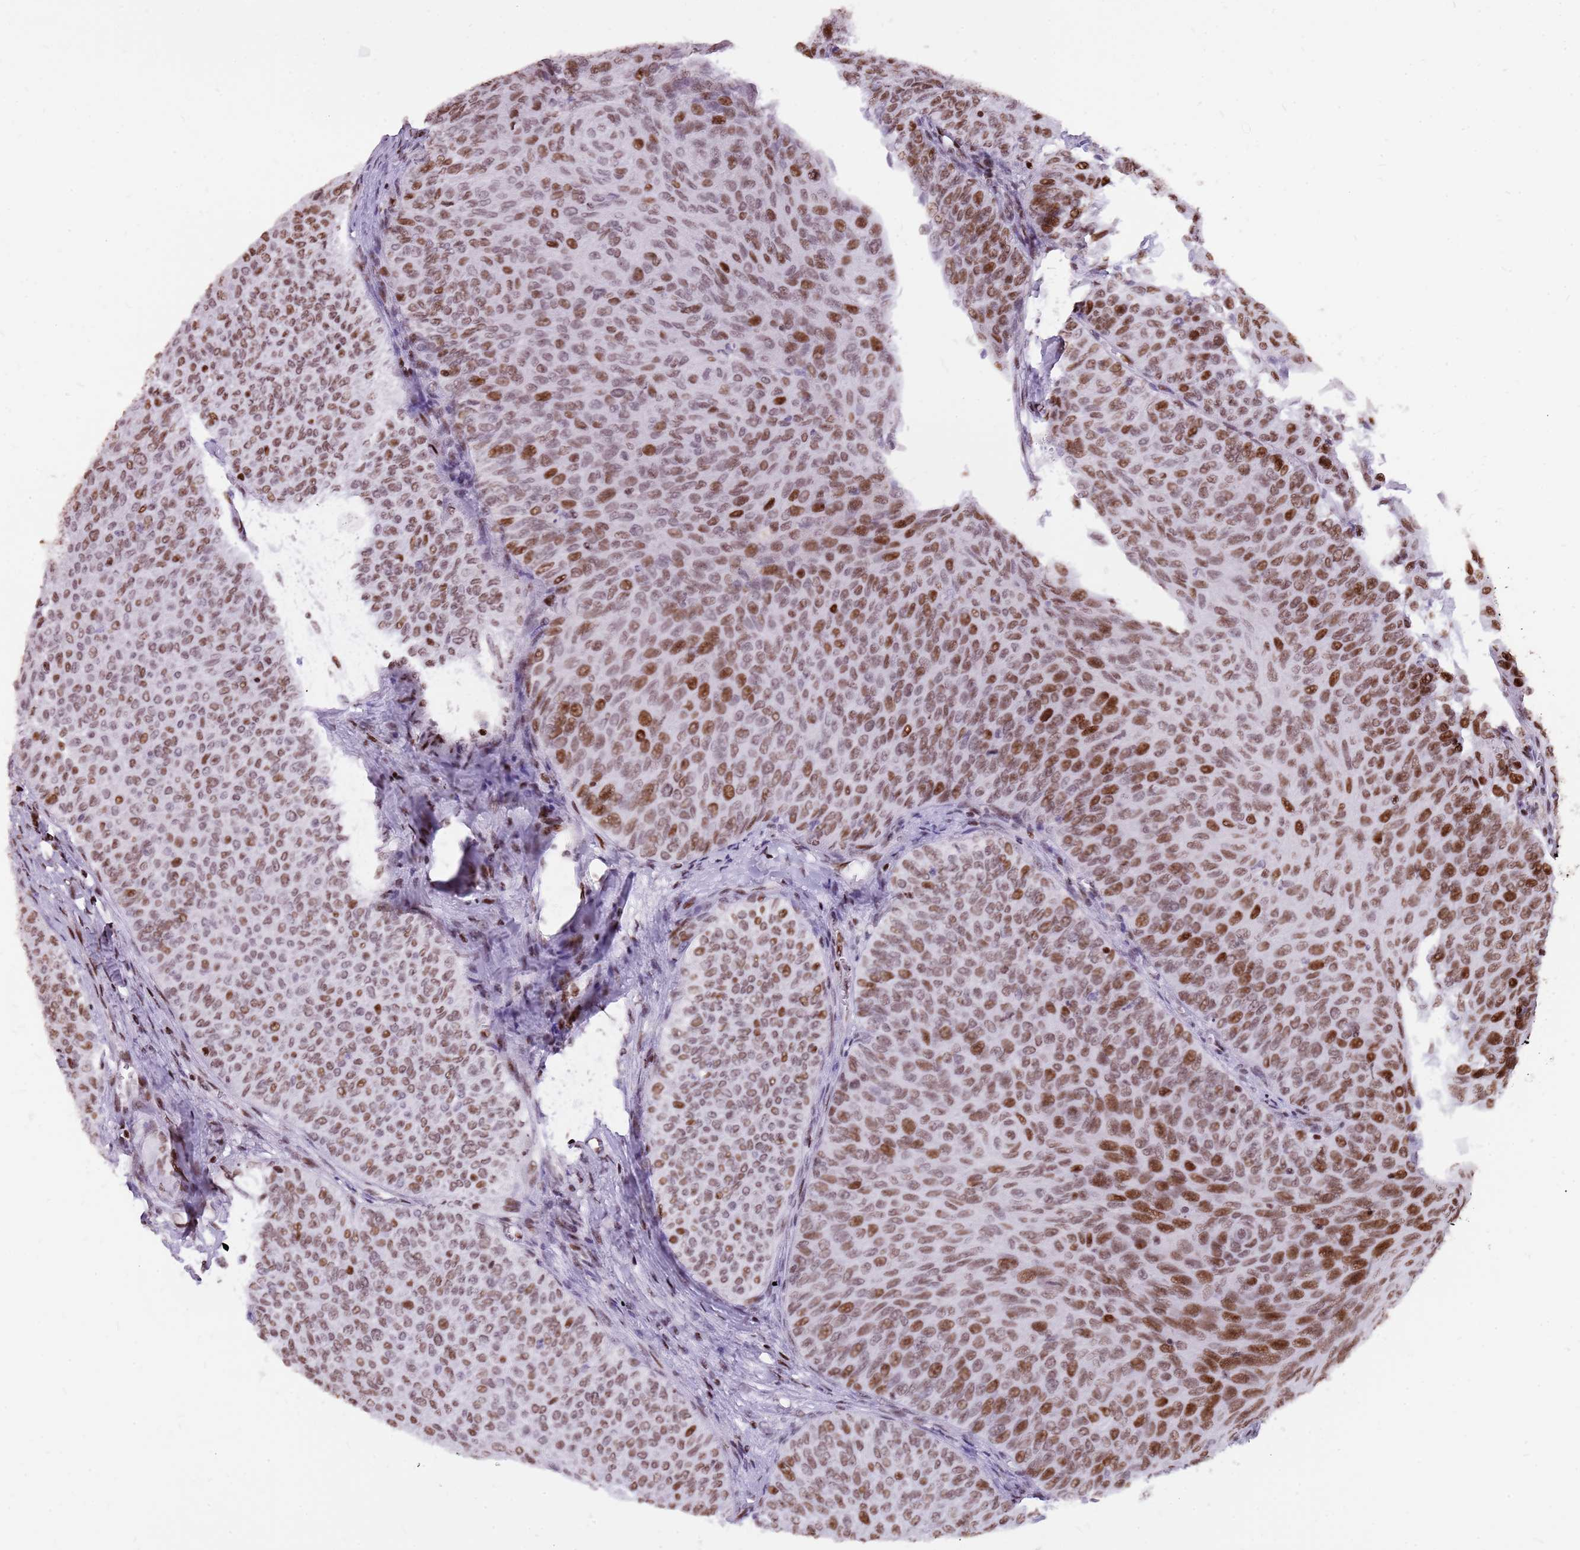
{"staining": {"intensity": "moderate", "quantity": ">75%", "location": "nuclear"}, "tissue": "urothelial cancer", "cell_type": "Tumor cells", "image_type": "cancer", "snomed": [{"axis": "morphology", "description": "Urothelial carcinoma, Low grade"}, {"axis": "topography", "description": "Urinary bladder"}], "caption": "Tumor cells show moderate nuclear expression in about >75% of cells in urothelial carcinoma (low-grade).", "gene": "WASHC4", "patient": {"sex": "male", "age": 78}}